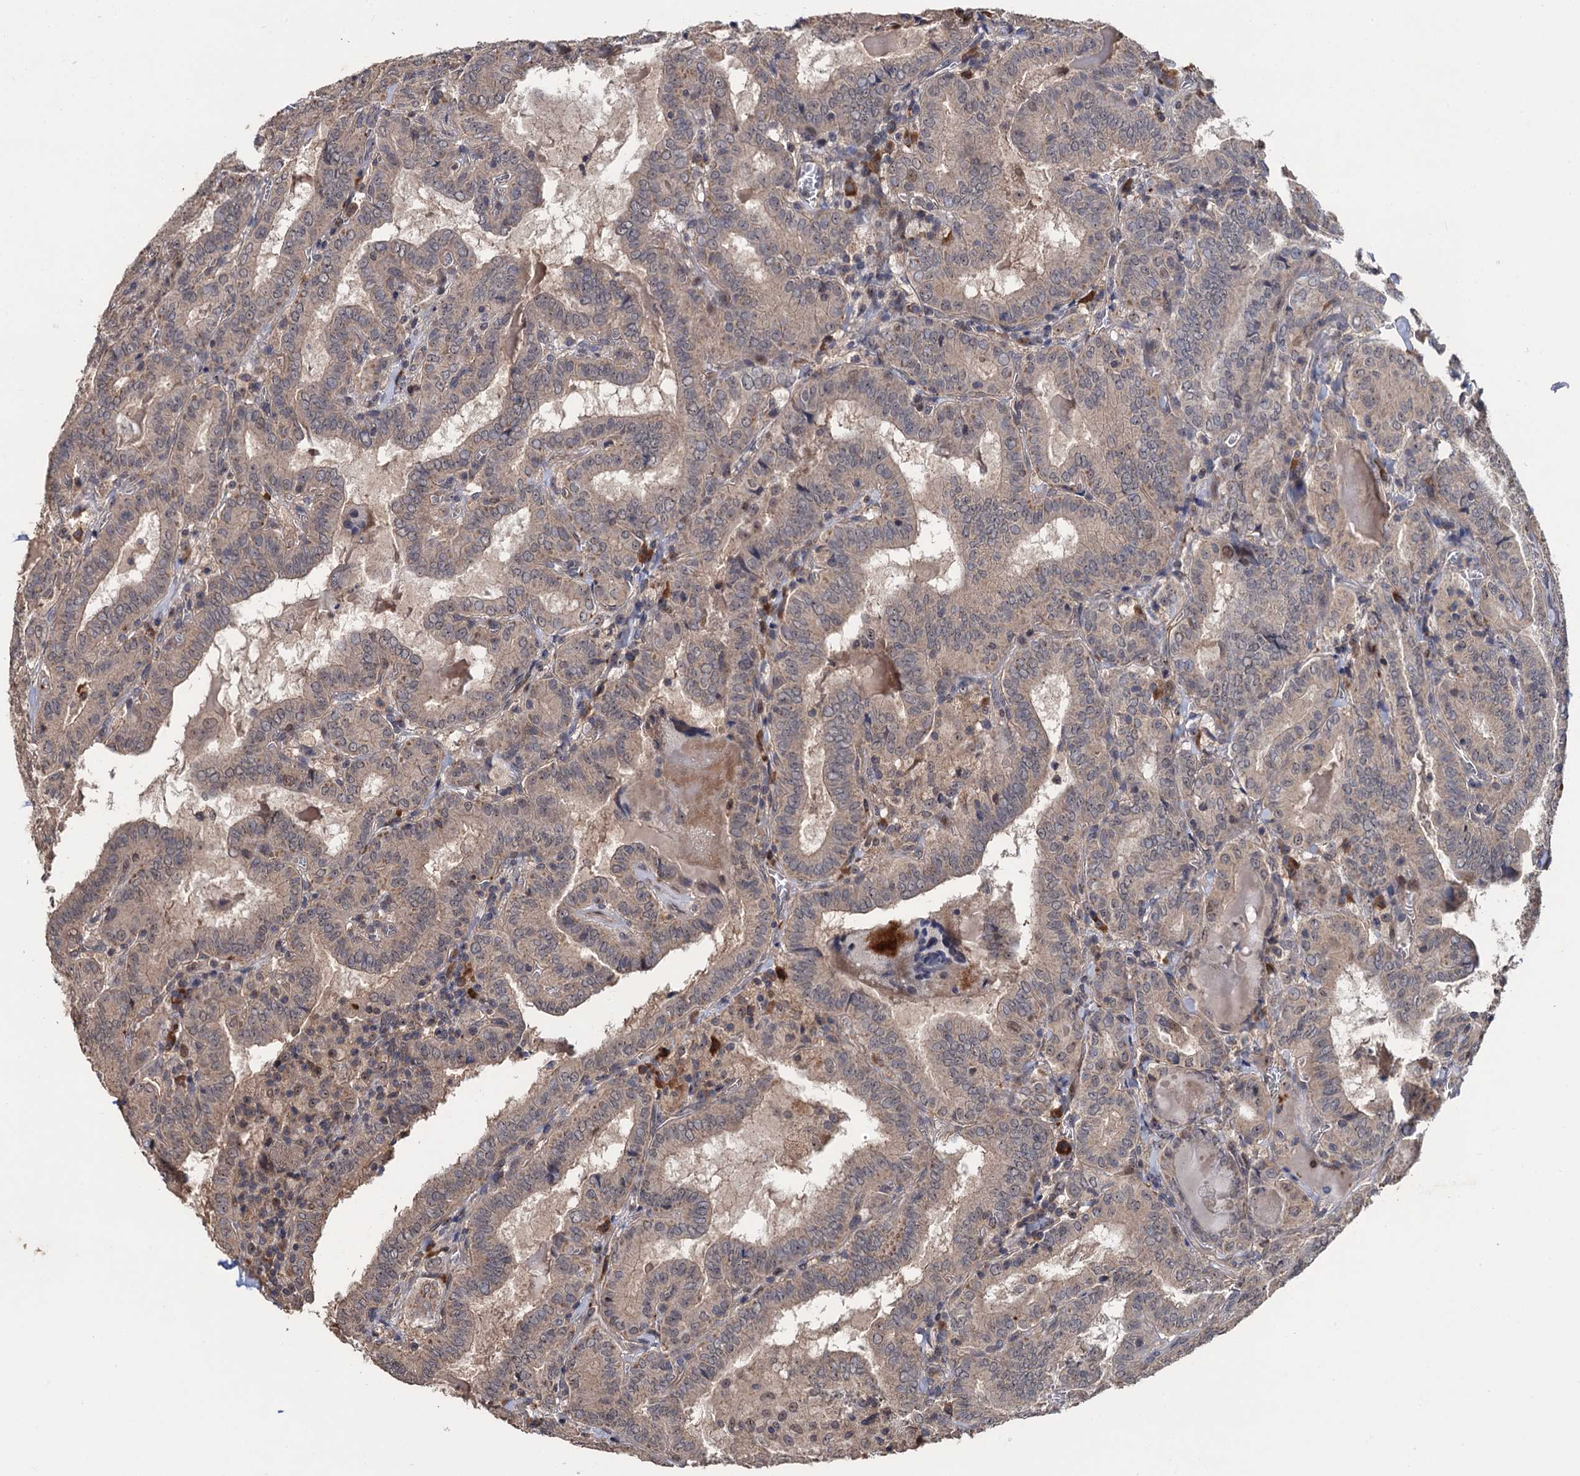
{"staining": {"intensity": "weak", "quantity": "25%-75%", "location": "cytoplasmic/membranous,nuclear"}, "tissue": "thyroid cancer", "cell_type": "Tumor cells", "image_type": "cancer", "snomed": [{"axis": "morphology", "description": "Papillary adenocarcinoma, NOS"}, {"axis": "topography", "description": "Thyroid gland"}], "caption": "This is a micrograph of IHC staining of papillary adenocarcinoma (thyroid), which shows weak staining in the cytoplasmic/membranous and nuclear of tumor cells.", "gene": "LRRC63", "patient": {"sex": "female", "age": 72}}